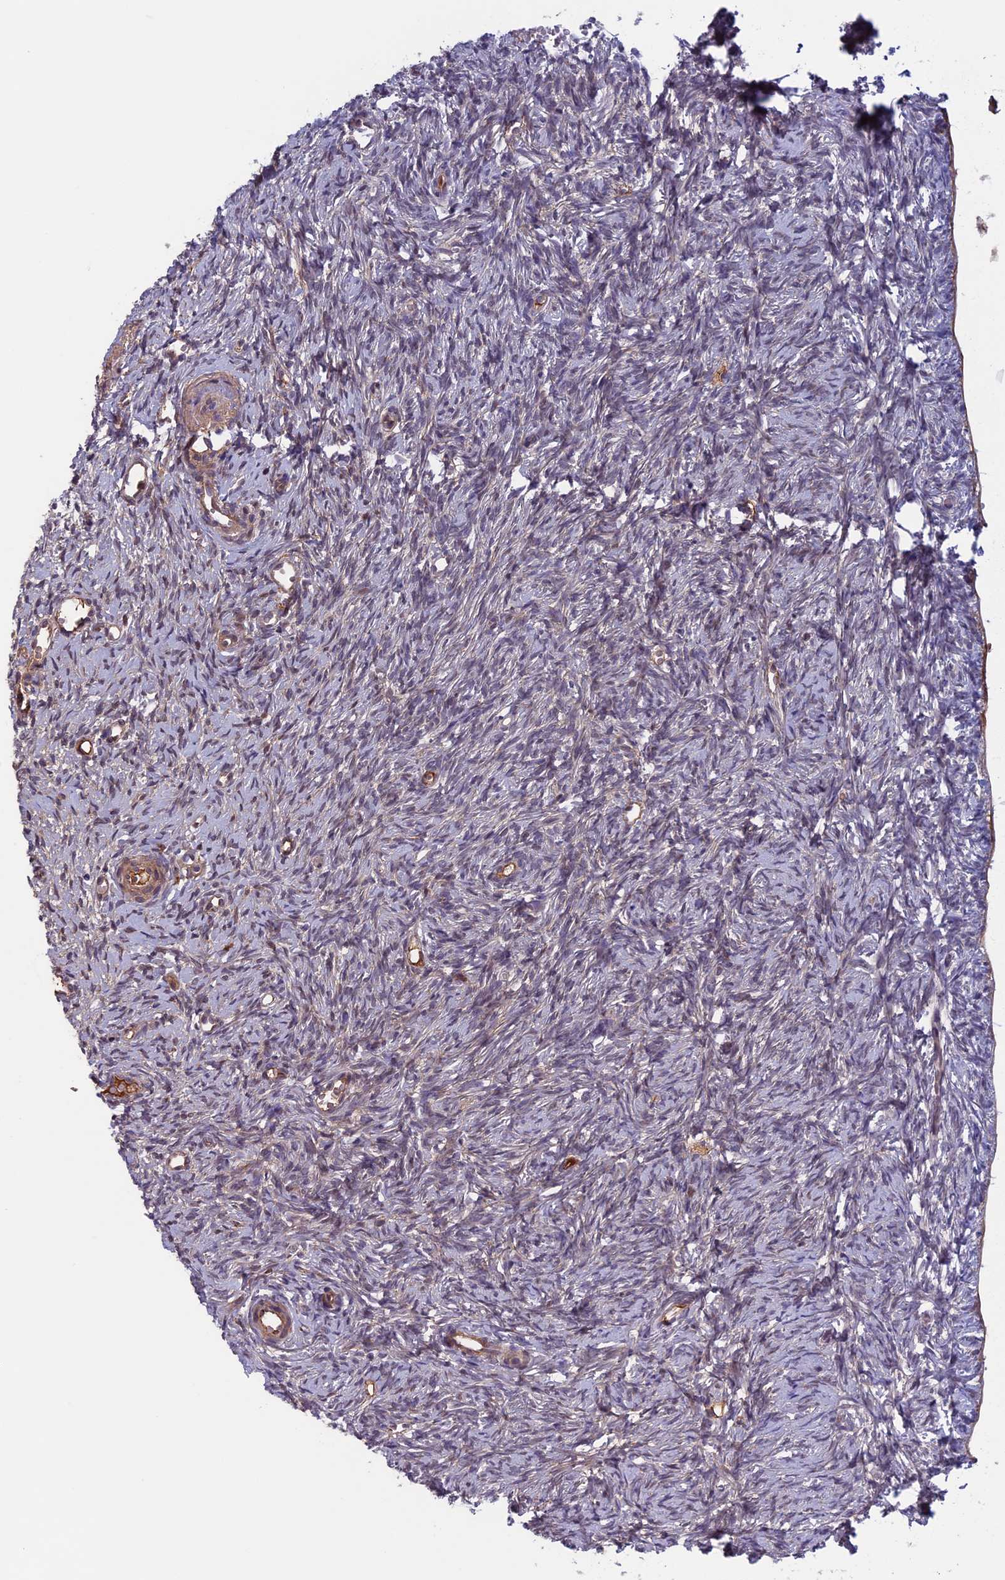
{"staining": {"intensity": "weak", "quantity": ">75%", "location": "cytoplasmic/membranous"}, "tissue": "ovary", "cell_type": "Follicle cells", "image_type": "normal", "snomed": [{"axis": "morphology", "description": "Normal tissue, NOS"}, {"axis": "topography", "description": "Ovary"}], "caption": "Ovary stained with DAB (3,3'-diaminobenzidine) immunohistochemistry shows low levels of weak cytoplasmic/membranous positivity in approximately >75% of follicle cells.", "gene": "FADS1", "patient": {"sex": "female", "age": 51}}